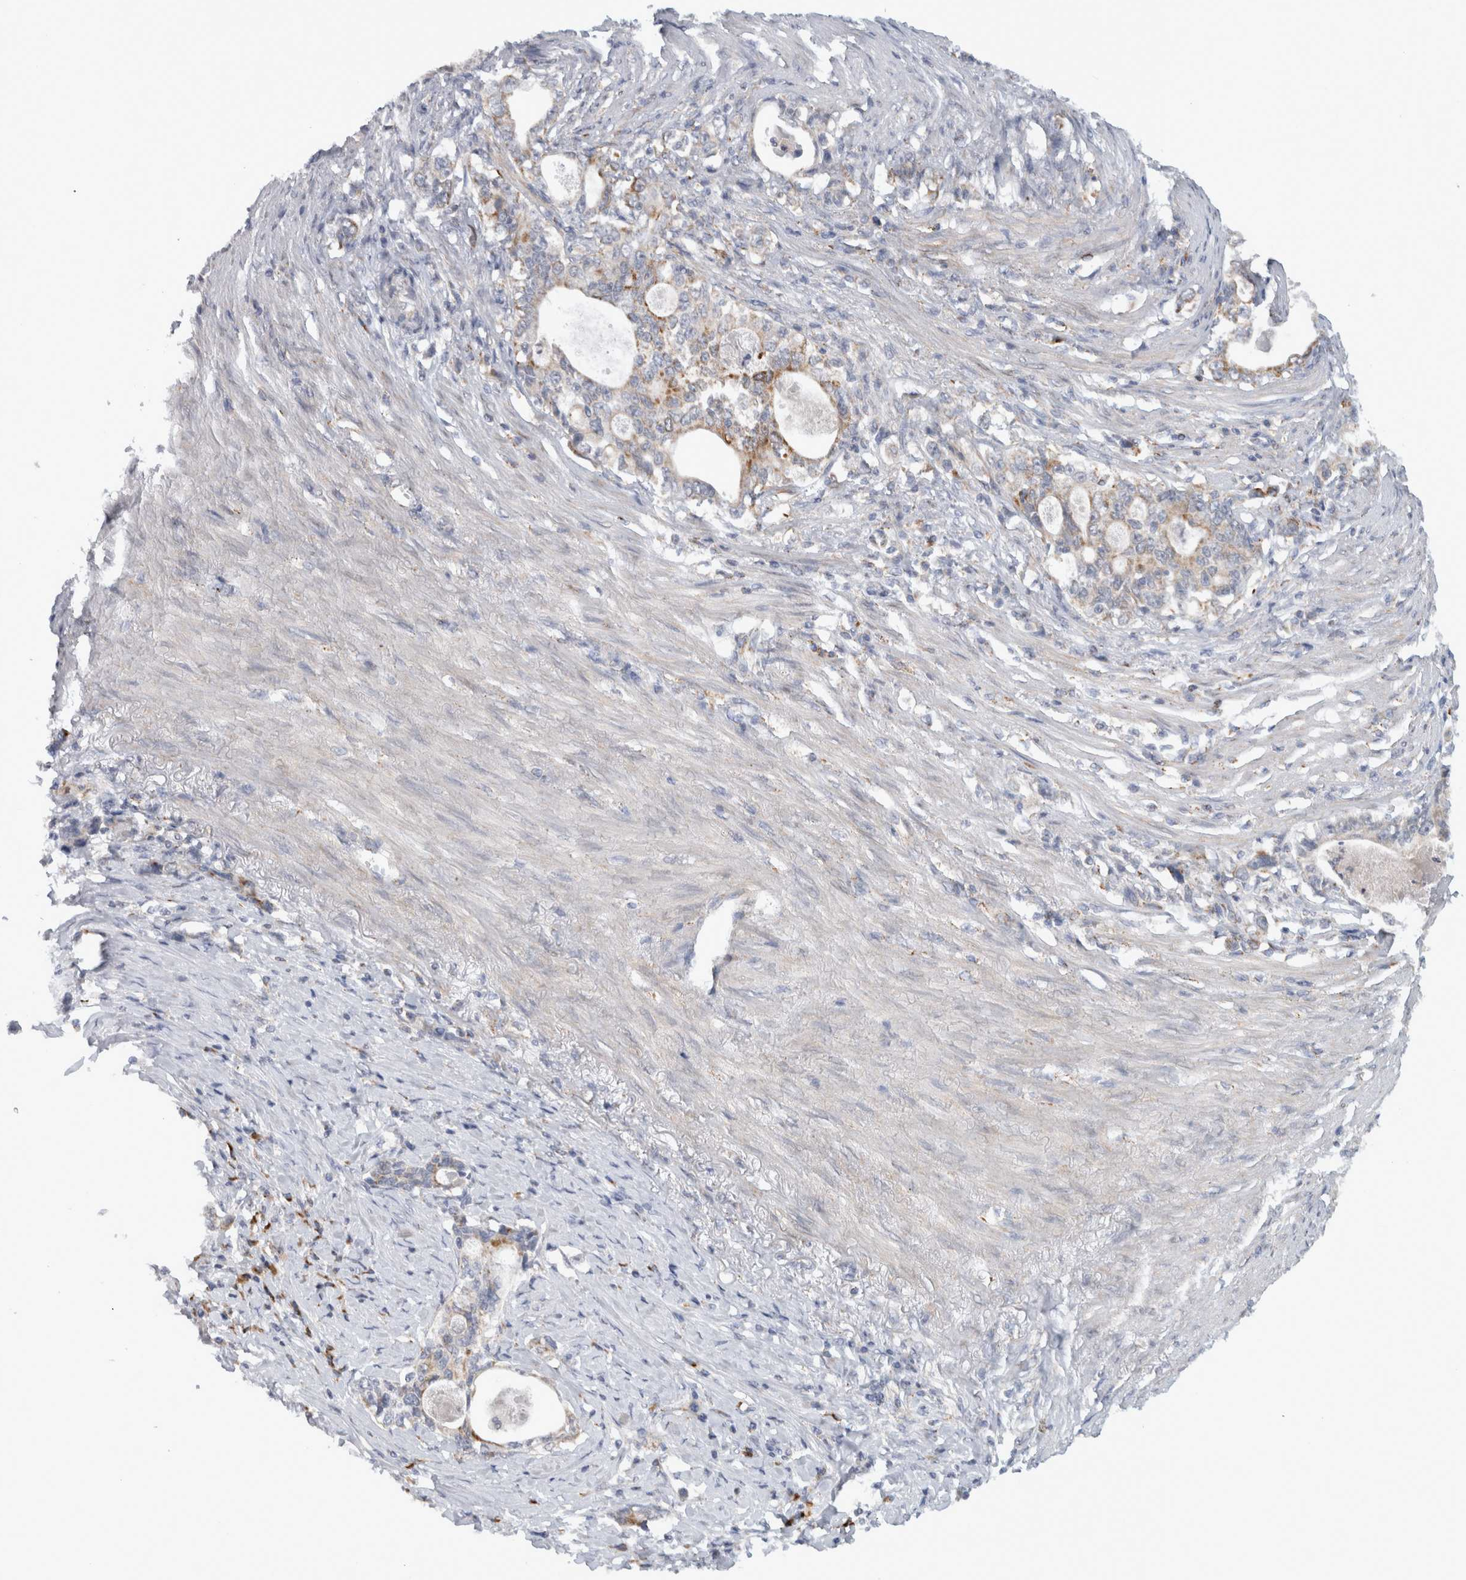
{"staining": {"intensity": "moderate", "quantity": ">75%", "location": "cytoplasmic/membranous"}, "tissue": "stomach cancer", "cell_type": "Tumor cells", "image_type": "cancer", "snomed": [{"axis": "morphology", "description": "Adenocarcinoma, NOS"}, {"axis": "topography", "description": "Stomach, lower"}], "caption": "Human stomach cancer stained with a brown dye demonstrates moderate cytoplasmic/membranous positive staining in about >75% of tumor cells.", "gene": "RAB18", "patient": {"sex": "female", "age": 72}}